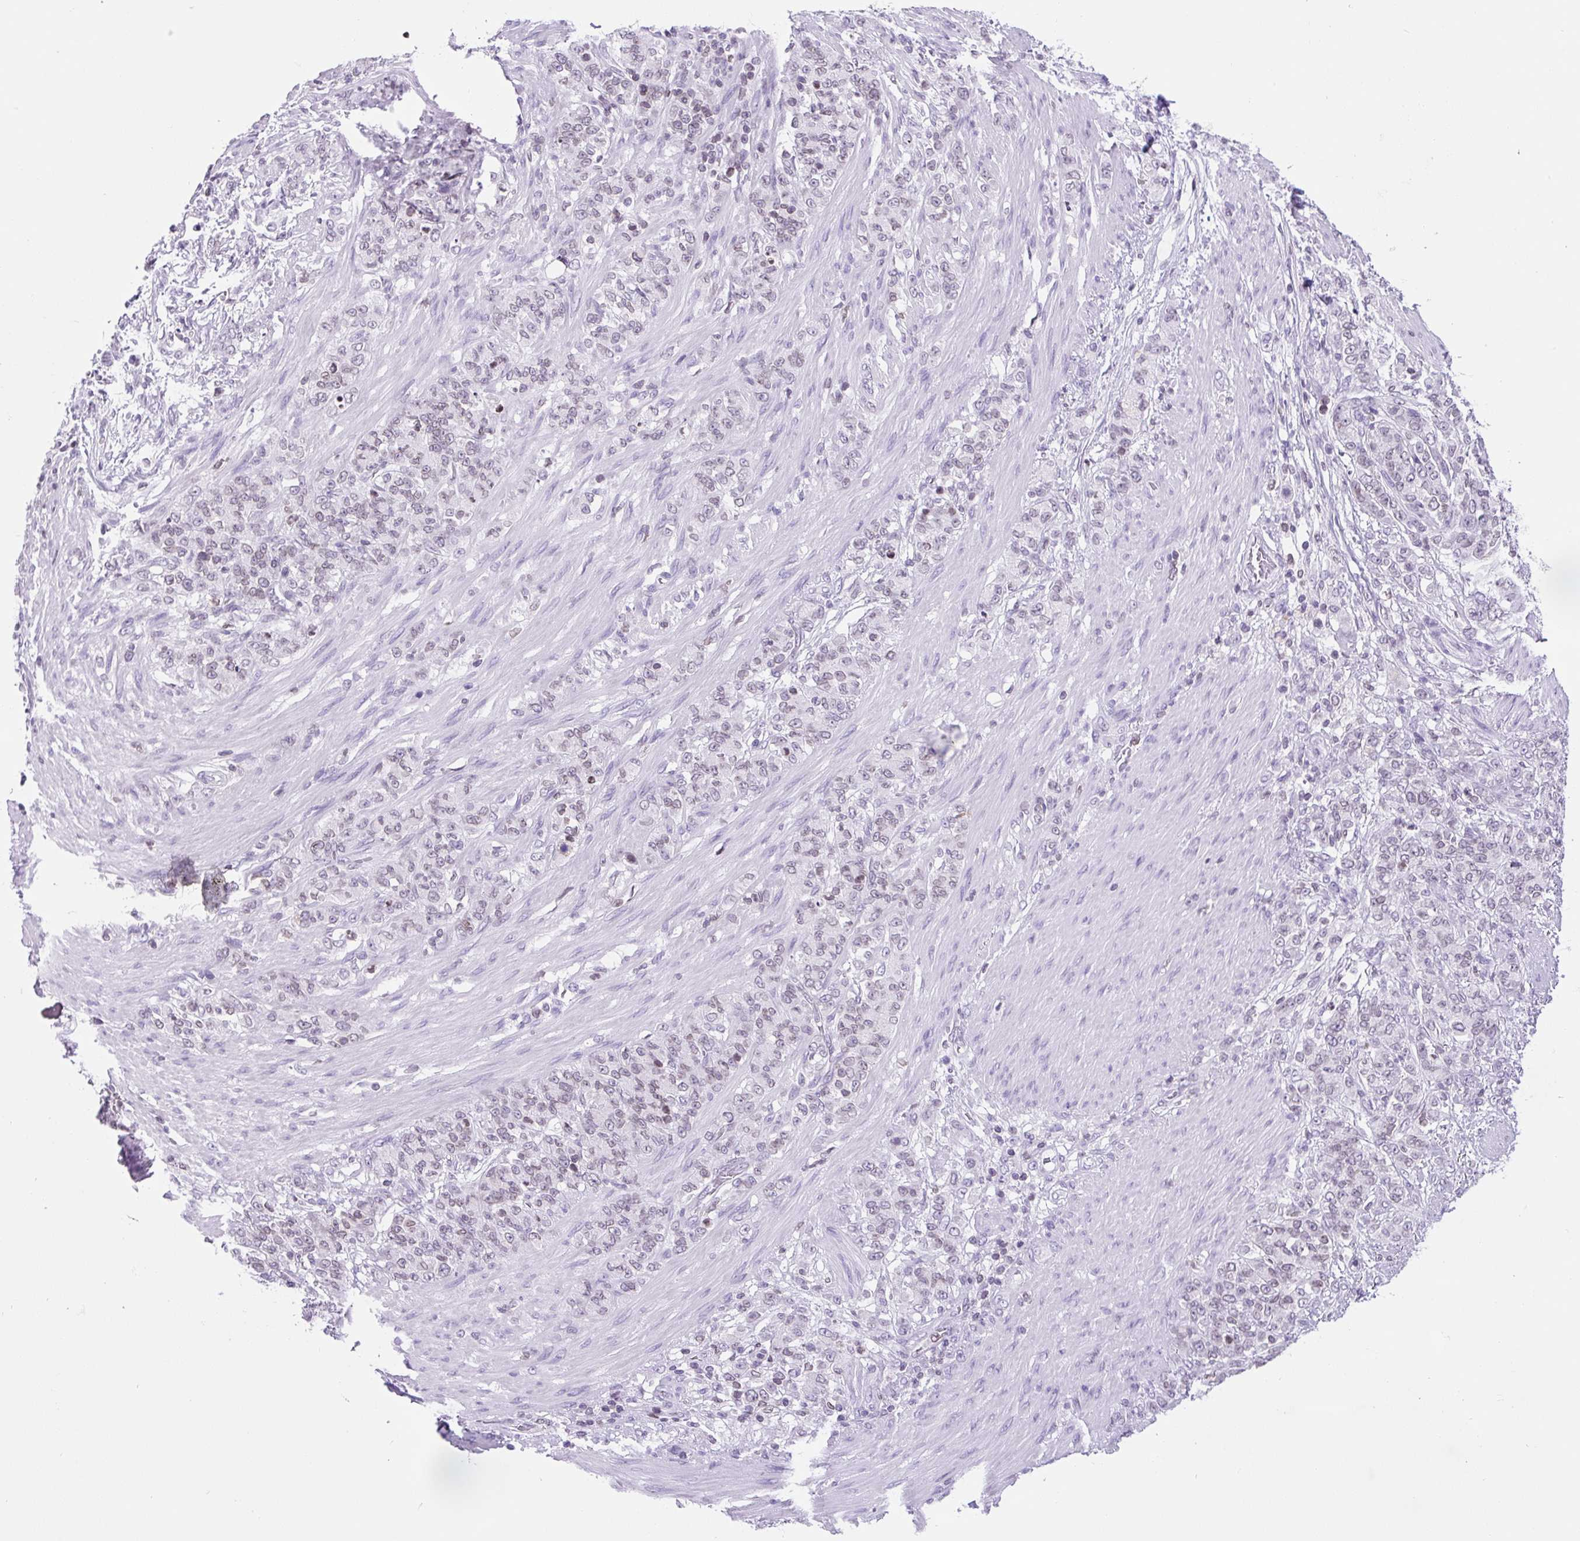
{"staining": {"intensity": "weak", "quantity": "25%-75%", "location": "nuclear"}, "tissue": "stomach cancer", "cell_type": "Tumor cells", "image_type": "cancer", "snomed": [{"axis": "morphology", "description": "Adenocarcinoma, NOS"}, {"axis": "topography", "description": "Stomach"}], "caption": "High-power microscopy captured an IHC histopathology image of stomach cancer, revealing weak nuclear staining in approximately 25%-75% of tumor cells.", "gene": "VPREB1", "patient": {"sex": "female", "age": 79}}